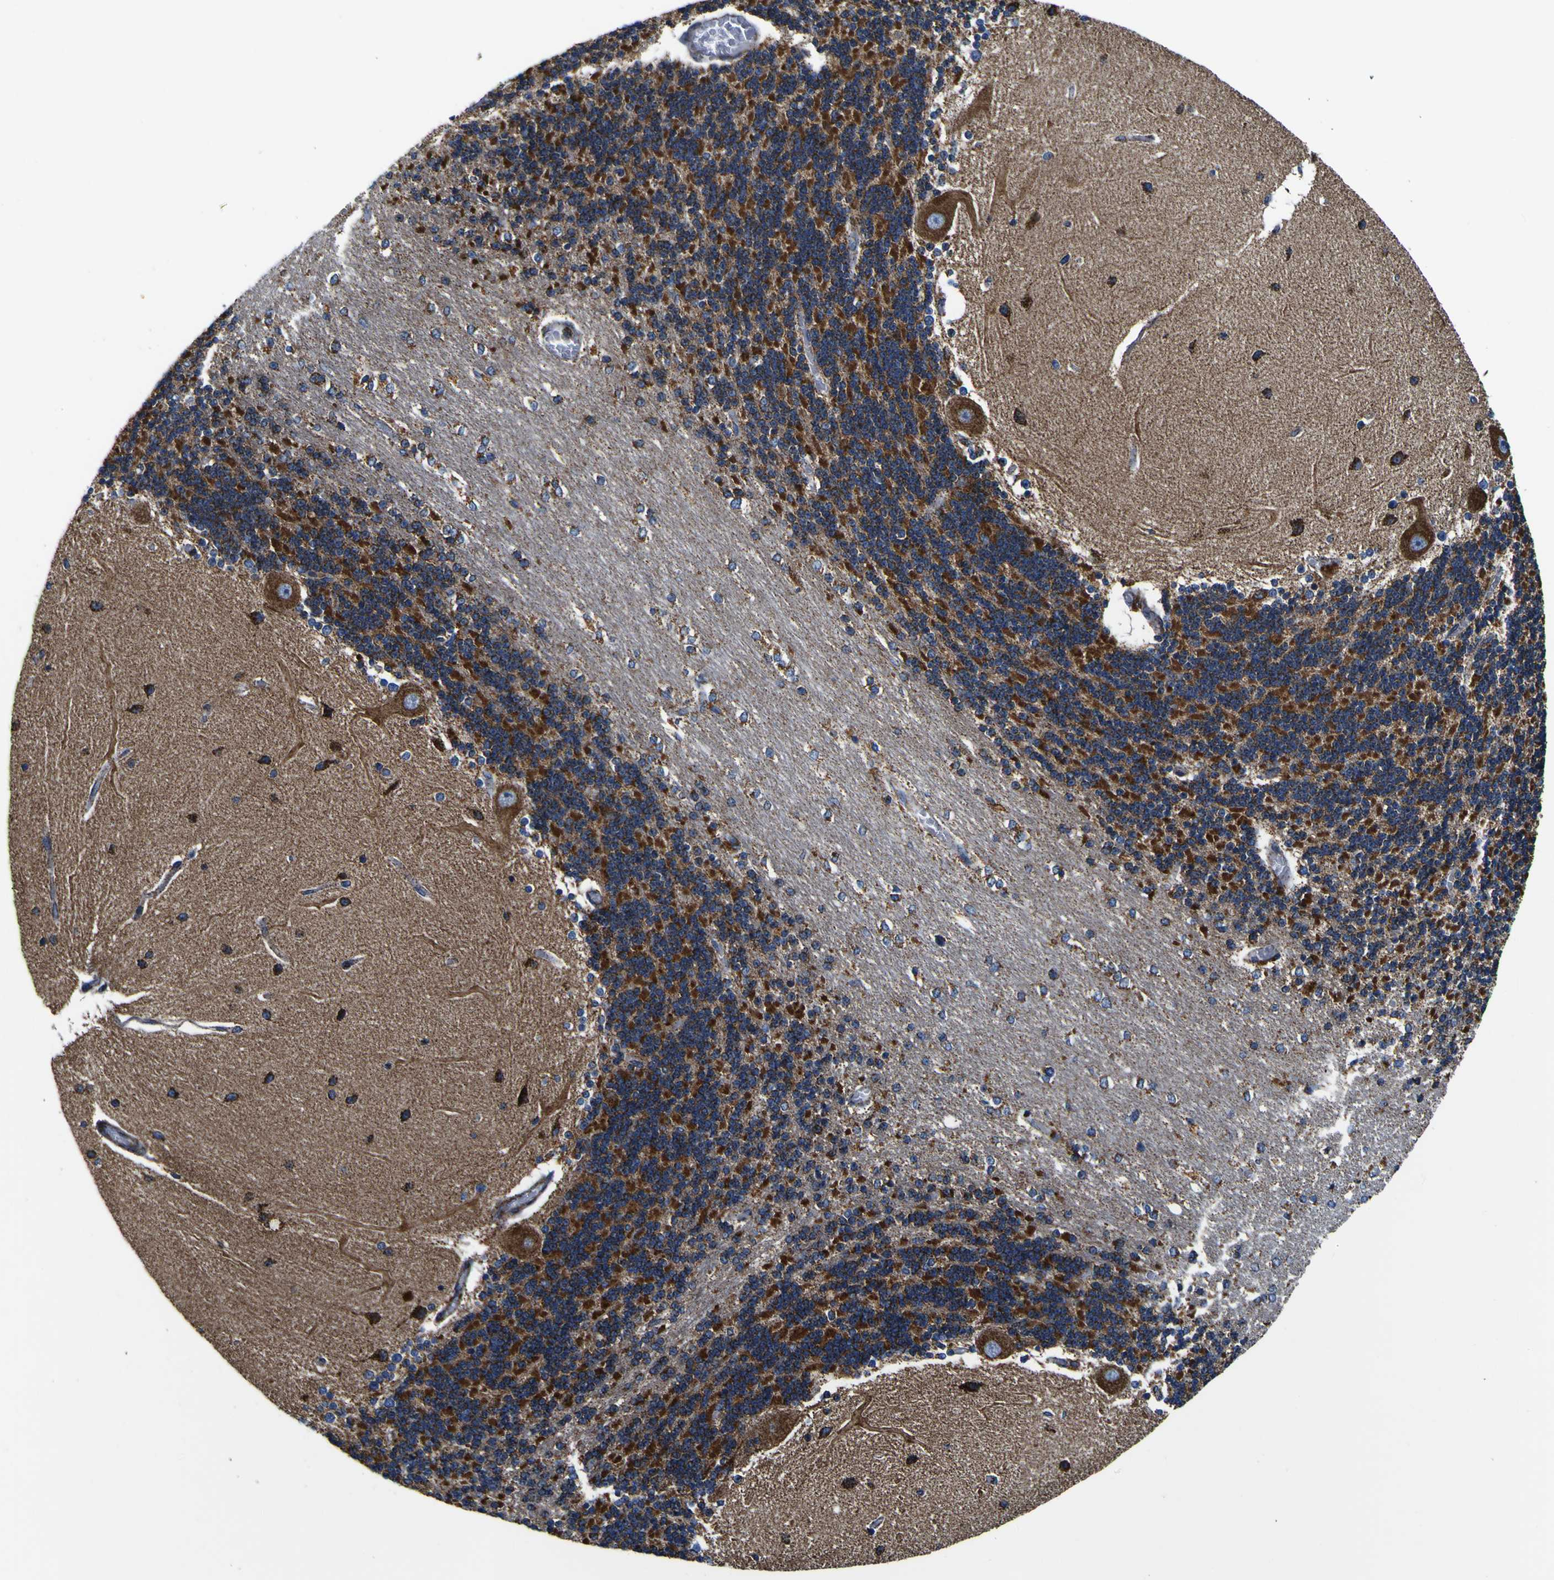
{"staining": {"intensity": "strong", "quantity": "25%-75%", "location": "cytoplasmic/membranous"}, "tissue": "cerebellum", "cell_type": "Cells in granular layer", "image_type": "normal", "snomed": [{"axis": "morphology", "description": "Normal tissue, NOS"}, {"axis": "topography", "description": "Cerebellum"}], "caption": "Cells in granular layer exhibit strong cytoplasmic/membranous positivity in approximately 25%-75% of cells in normal cerebellum. (brown staining indicates protein expression, while blue staining denotes nuclei).", "gene": "PTRH2", "patient": {"sex": "female", "age": 54}}